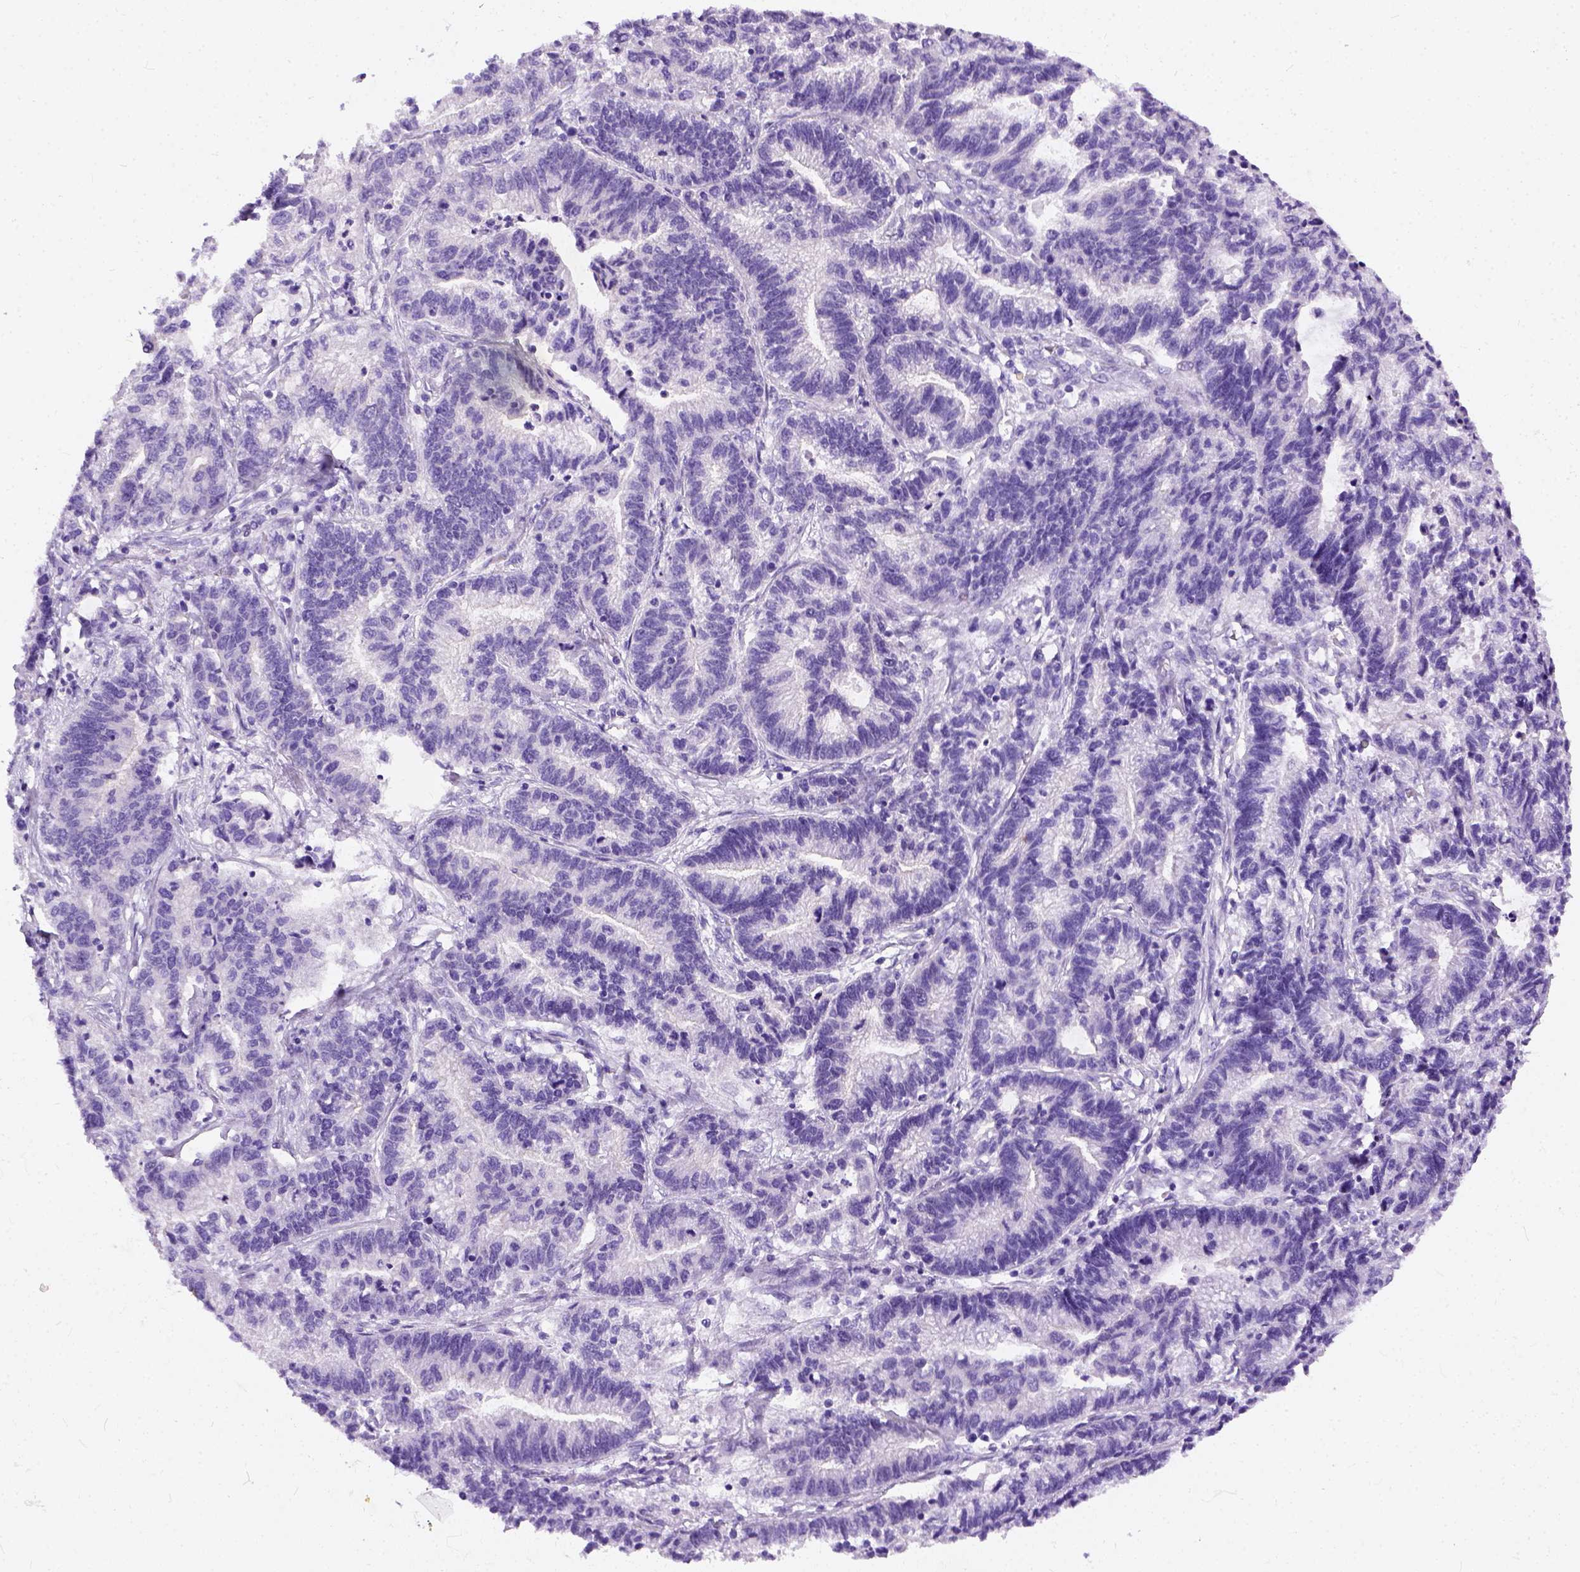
{"staining": {"intensity": "negative", "quantity": "none", "location": "none"}, "tissue": "stomach cancer", "cell_type": "Tumor cells", "image_type": "cancer", "snomed": [{"axis": "morphology", "description": "Adenocarcinoma, NOS"}, {"axis": "topography", "description": "Stomach"}], "caption": "This is an IHC image of human stomach cancer. There is no expression in tumor cells.", "gene": "ADGRF1", "patient": {"sex": "male", "age": 83}}